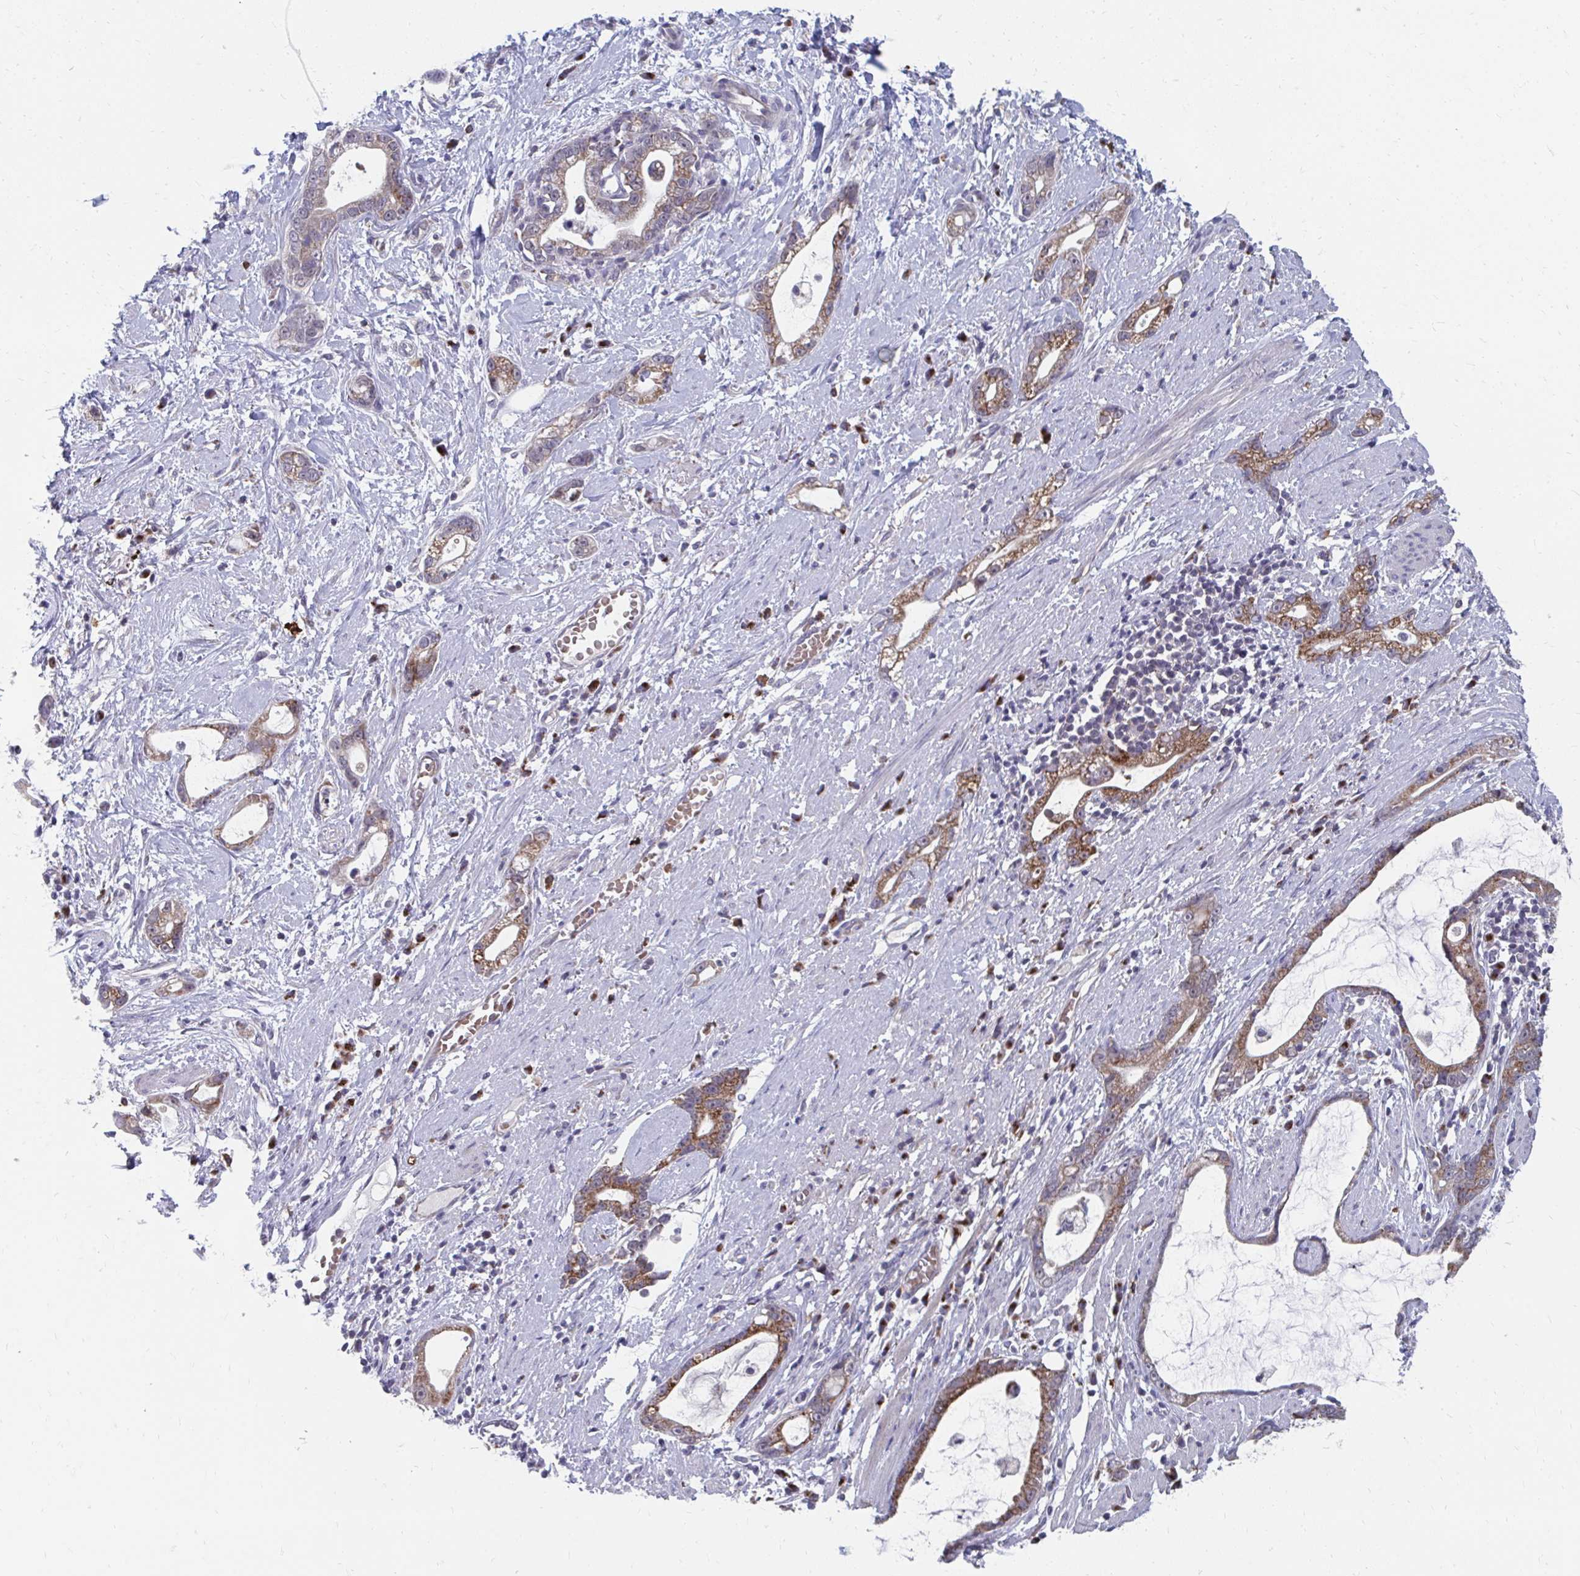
{"staining": {"intensity": "moderate", "quantity": ">75%", "location": "cytoplasmic/membranous"}, "tissue": "stomach cancer", "cell_type": "Tumor cells", "image_type": "cancer", "snomed": [{"axis": "morphology", "description": "Adenocarcinoma, NOS"}, {"axis": "topography", "description": "Stomach"}], "caption": "Immunohistochemistry (IHC) photomicrograph of neoplastic tissue: stomach cancer stained using immunohistochemistry (IHC) displays medium levels of moderate protein expression localized specifically in the cytoplasmic/membranous of tumor cells, appearing as a cytoplasmic/membranous brown color.", "gene": "PABIR3", "patient": {"sex": "male", "age": 55}}